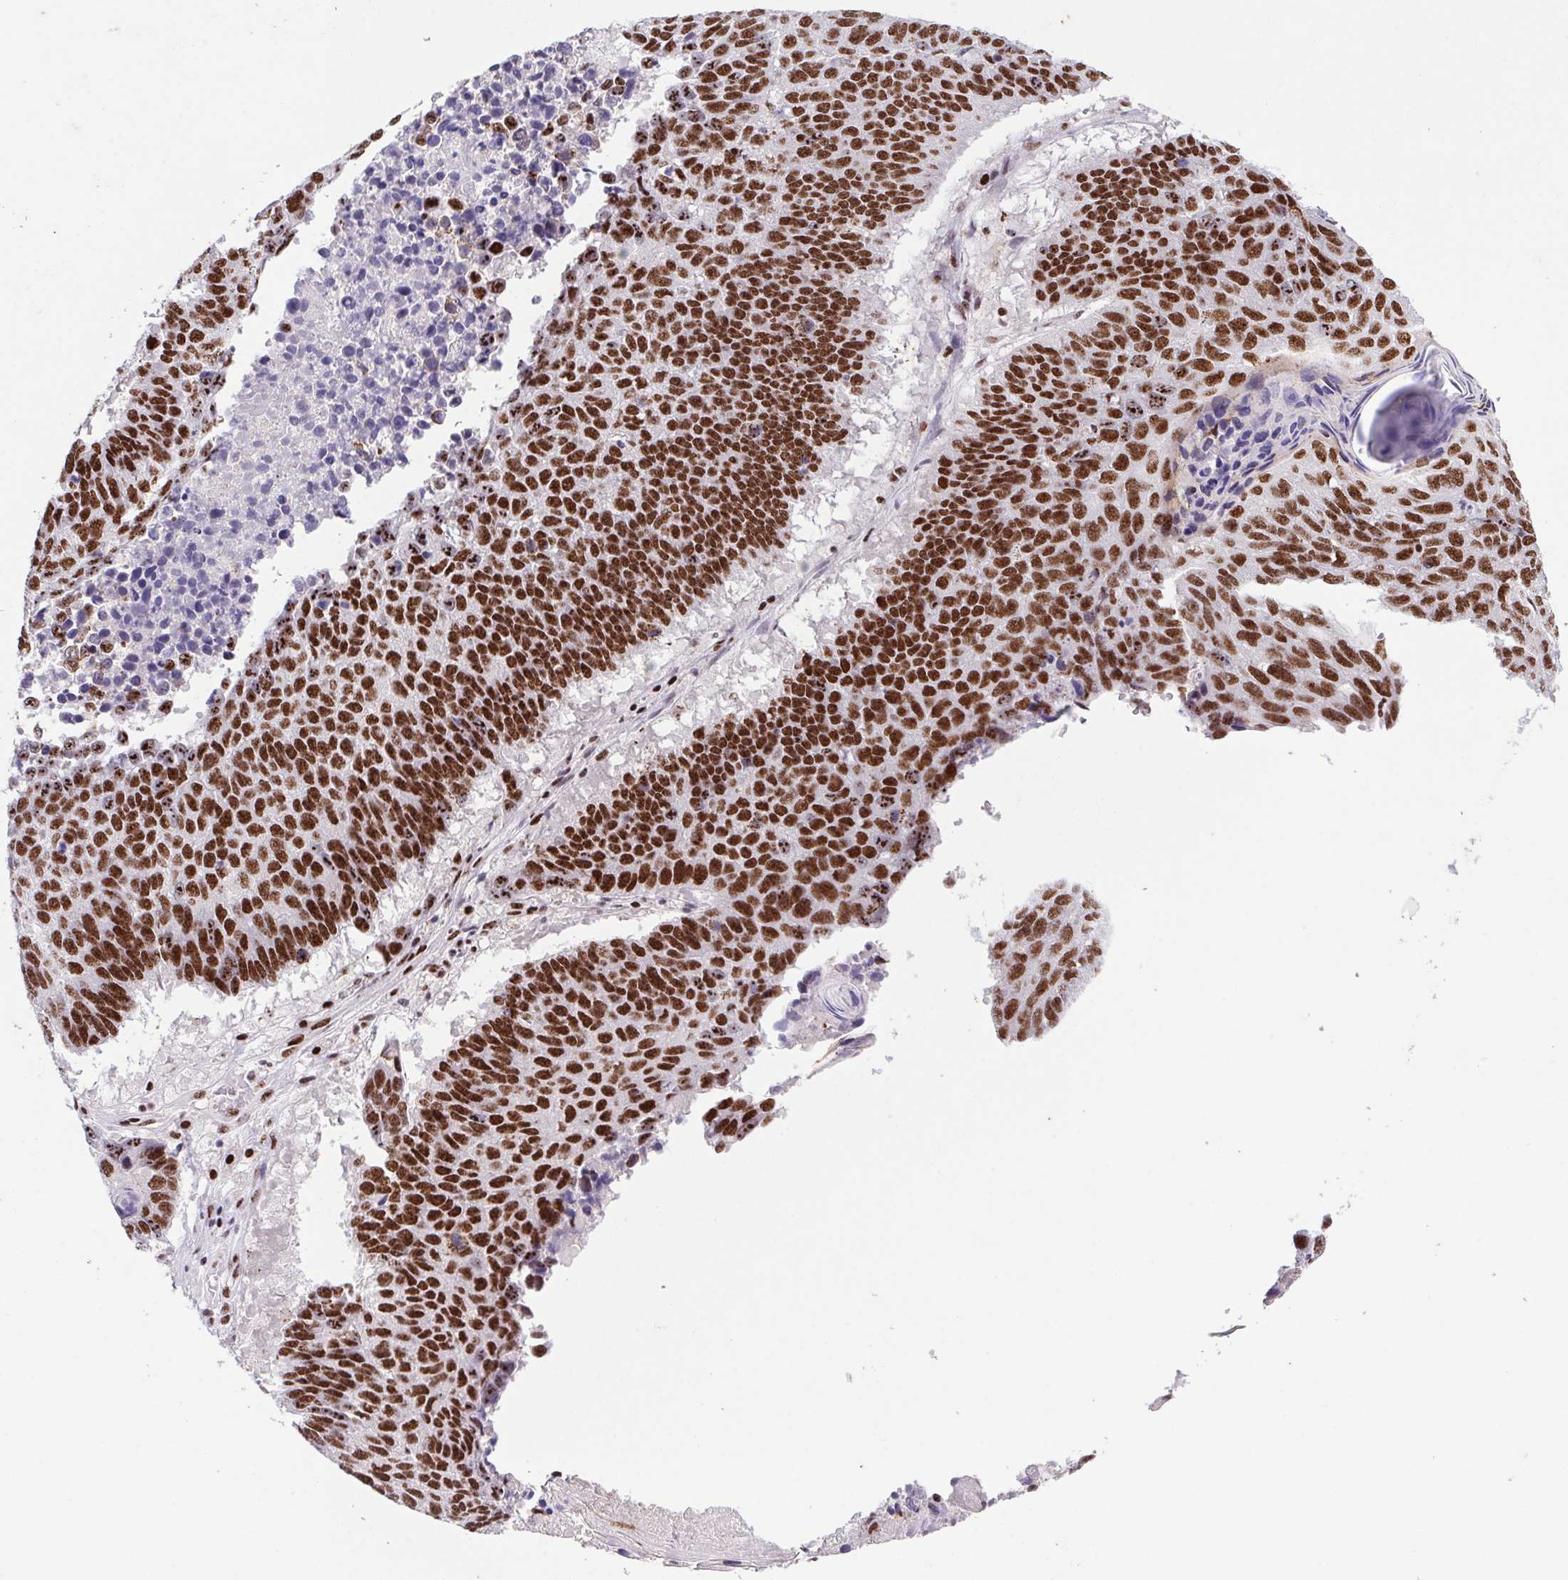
{"staining": {"intensity": "strong", "quantity": ">75%", "location": "nuclear"}, "tissue": "lung cancer", "cell_type": "Tumor cells", "image_type": "cancer", "snomed": [{"axis": "morphology", "description": "Squamous cell carcinoma, NOS"}, {"axis": "topography", "description": "Lung"}], "caption": "Immunohistochemical staining of lung cancer (squamous cell carcinoma) demonstrates strong nuclear protein positivity in approximately >75% of tumor cells.", "gene": "LDLRAD4", "patient": {"sex": "male", "age": 73}}